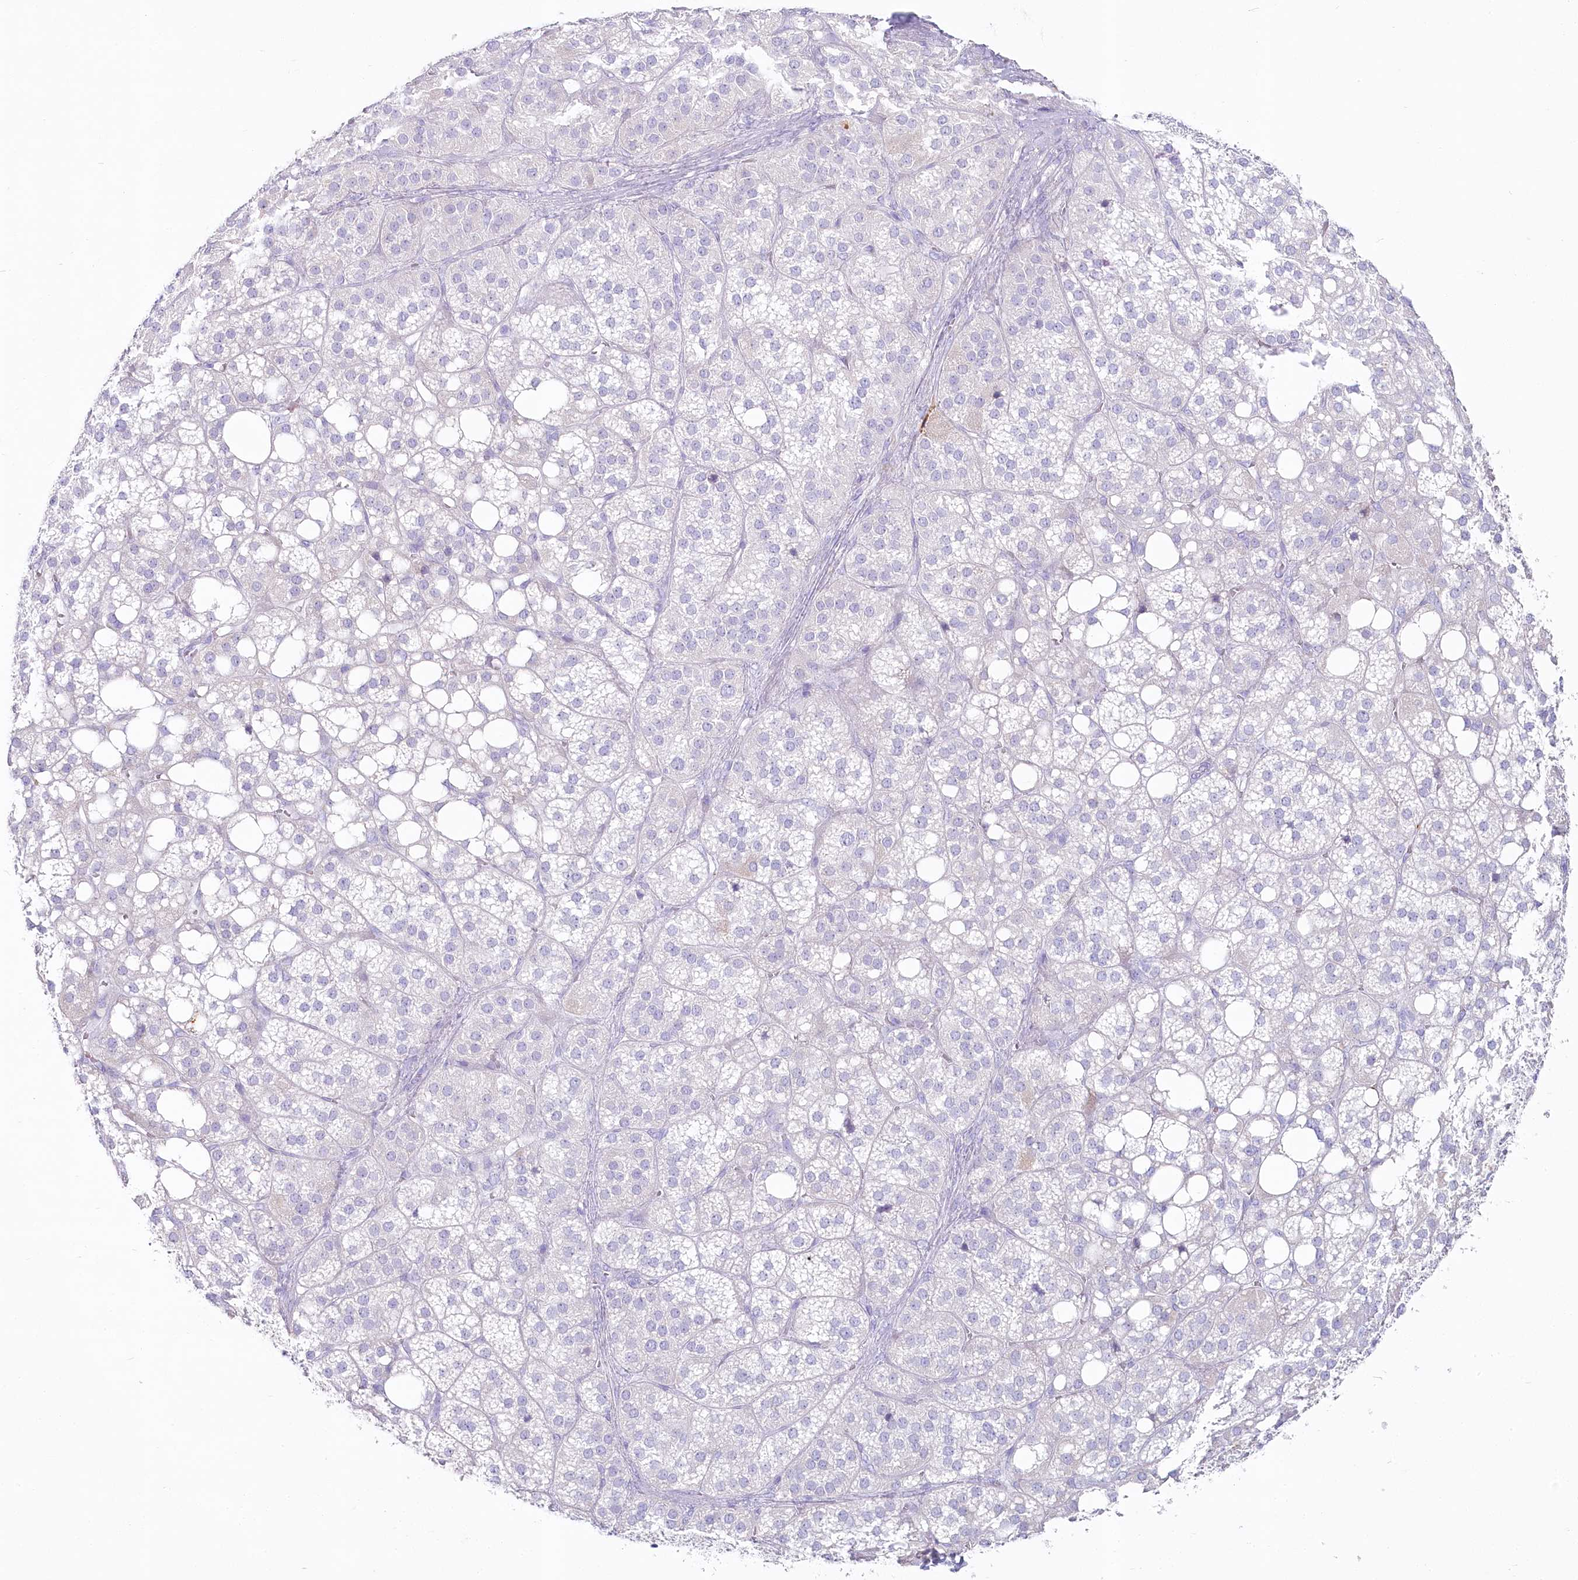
{"staining": {"intensity": "negative", "quantity": "none", "location": "none"}, "tissue": "adrenal gland", "cell_type": "Glandular cells", "image_type": "normal", "snomed": [{"axis": "morphology", "description": "Normal tissue, NOS"}, {"axis": "topography", "description": "Adrenal gland"}], "caption": "Human adrenal gland stained for a protein using IHC shows no positivity in glandular cells.", "gene": "IFIT5", "patient": {"sex": "female", "age": 59}}